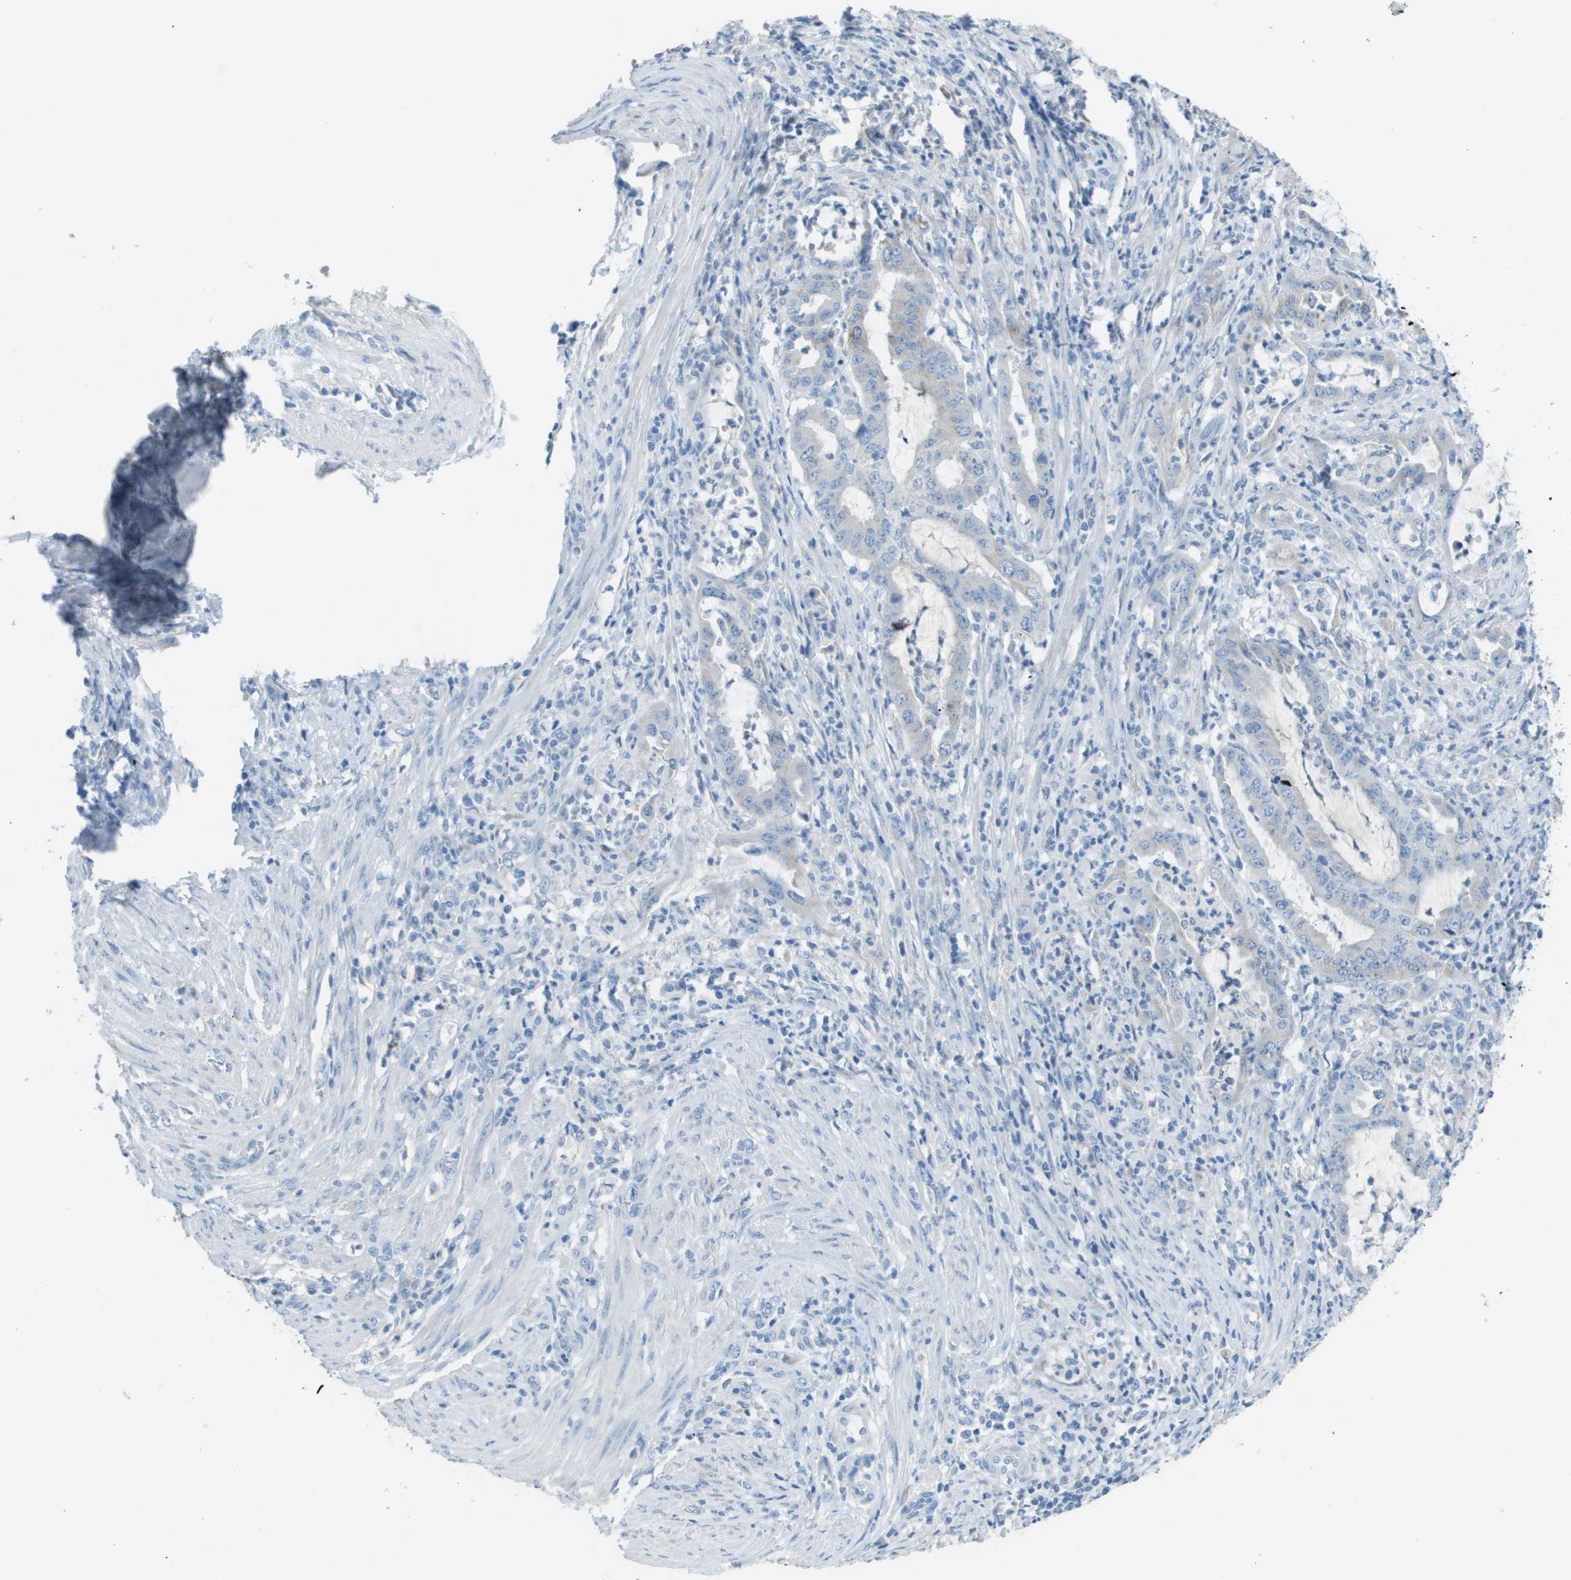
{"staining": {"intensity": "negative", "quantity": "none", "location": "none"}, "tissue": "endometrial cancer", "cell_type": "Tumor cells", "image_type": "cancer", "snomed": [{"axis": "morphology", "description": "Adenocarcinoma, NOS"}, {"axis": "topography", "description": "Endometrium"}], "caption": "Protein analysis of endometrial adenocarcinoma displays no significant positivity in tumor cells.", "gene": "PTGDR2", "patient": {"sex": "female", "age": 70}}